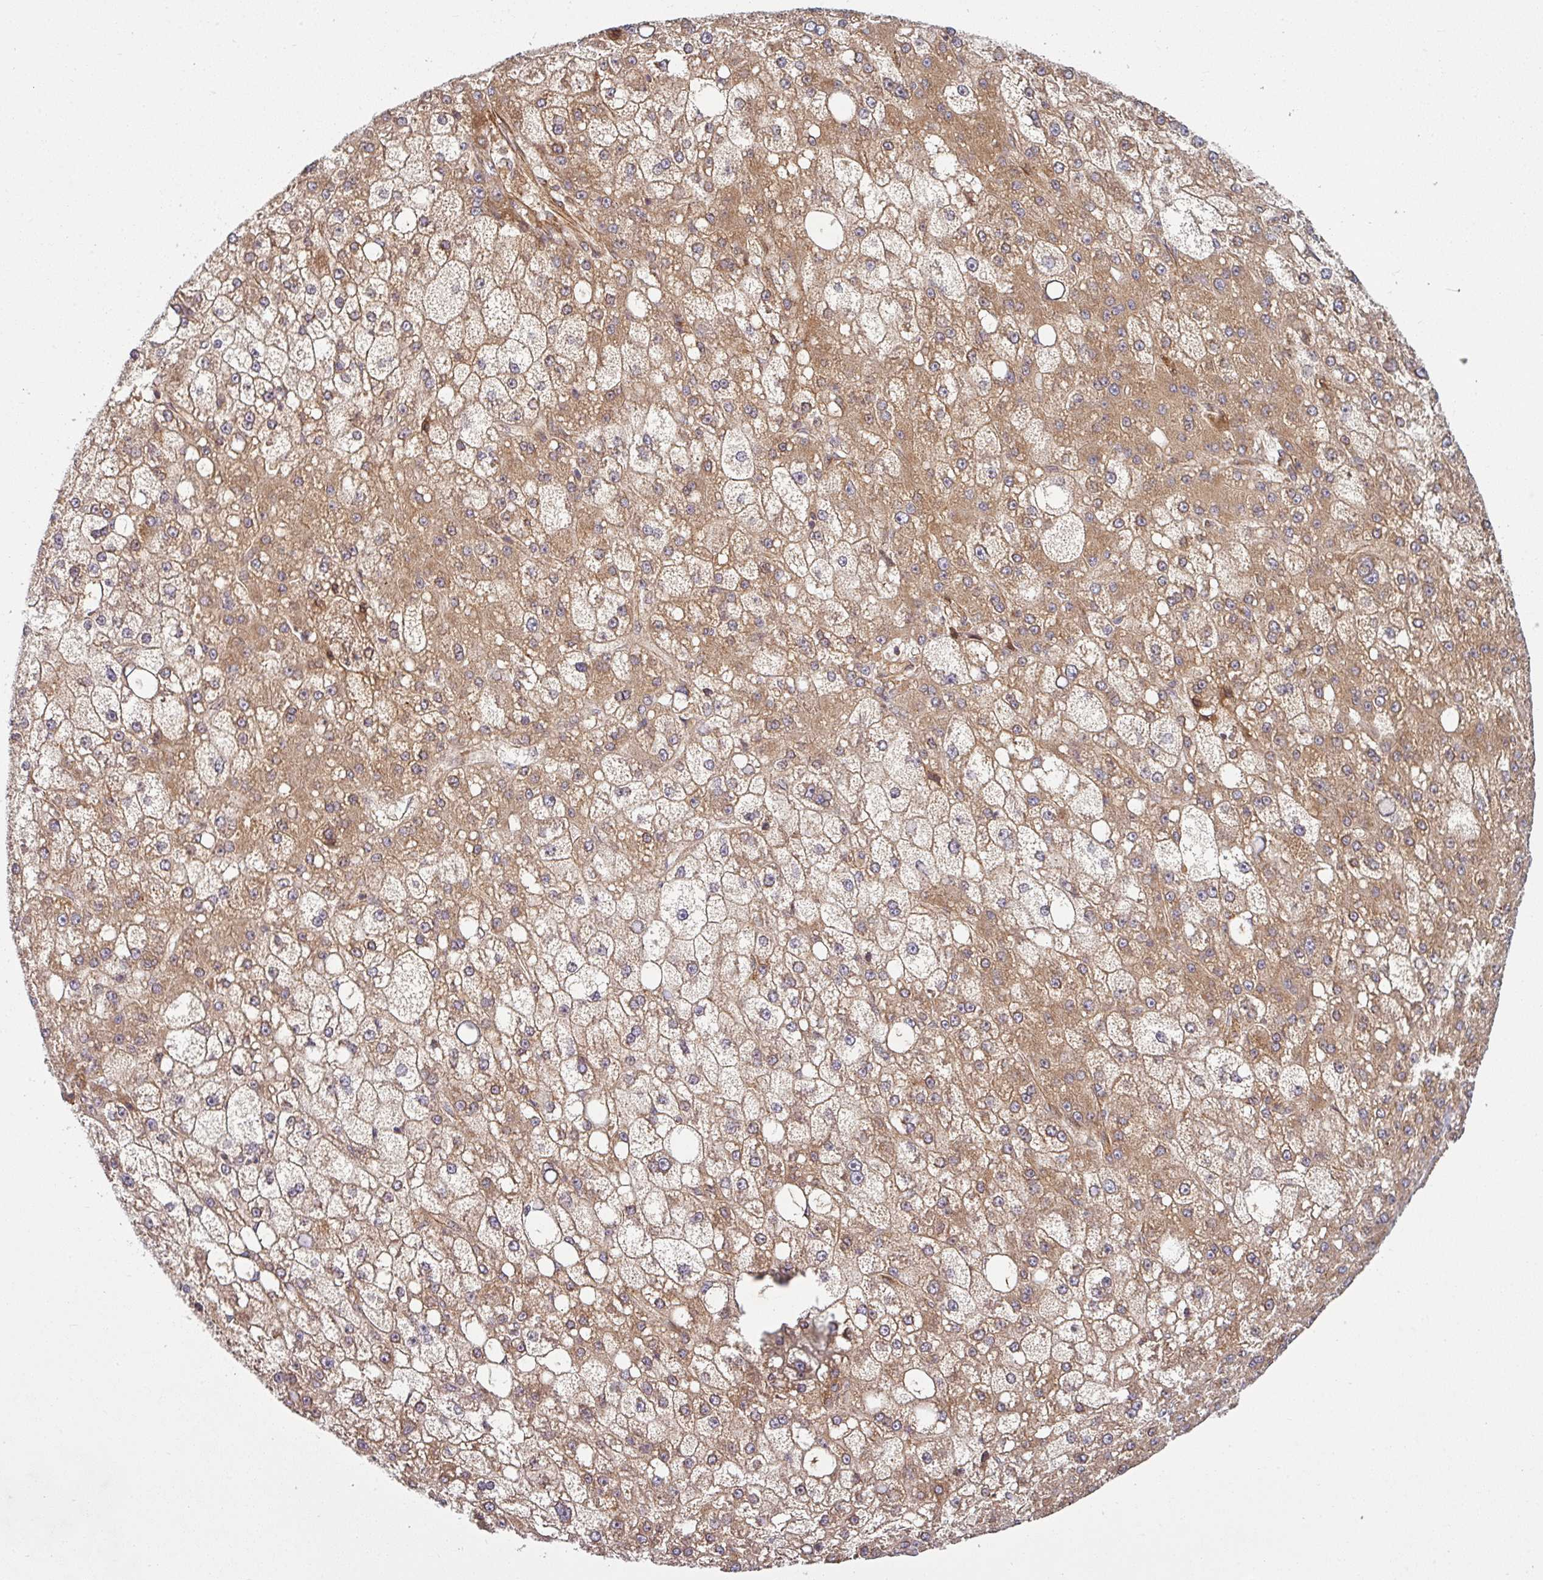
{"staining": {"intensity": "moderate", "quantity": ">75%", "location": "cytoplasmic/membranous"}, "tissue": "liver cancer", "cell_type": "Tumor cells", "image_type": "cancer", "snomed": [{"axis": "morphology", "description": "Carcinoma, Hepatocellular, NOS"}, {"axis": "topography", "description": "Liver"}], "caption": "Moderate cytoplasmic/membranous positivity is appreciated in approximately >75% of tumor cells in liver cancer.", "gene": "RAB5A", "patient": {"sex": "male", "age": 67}}